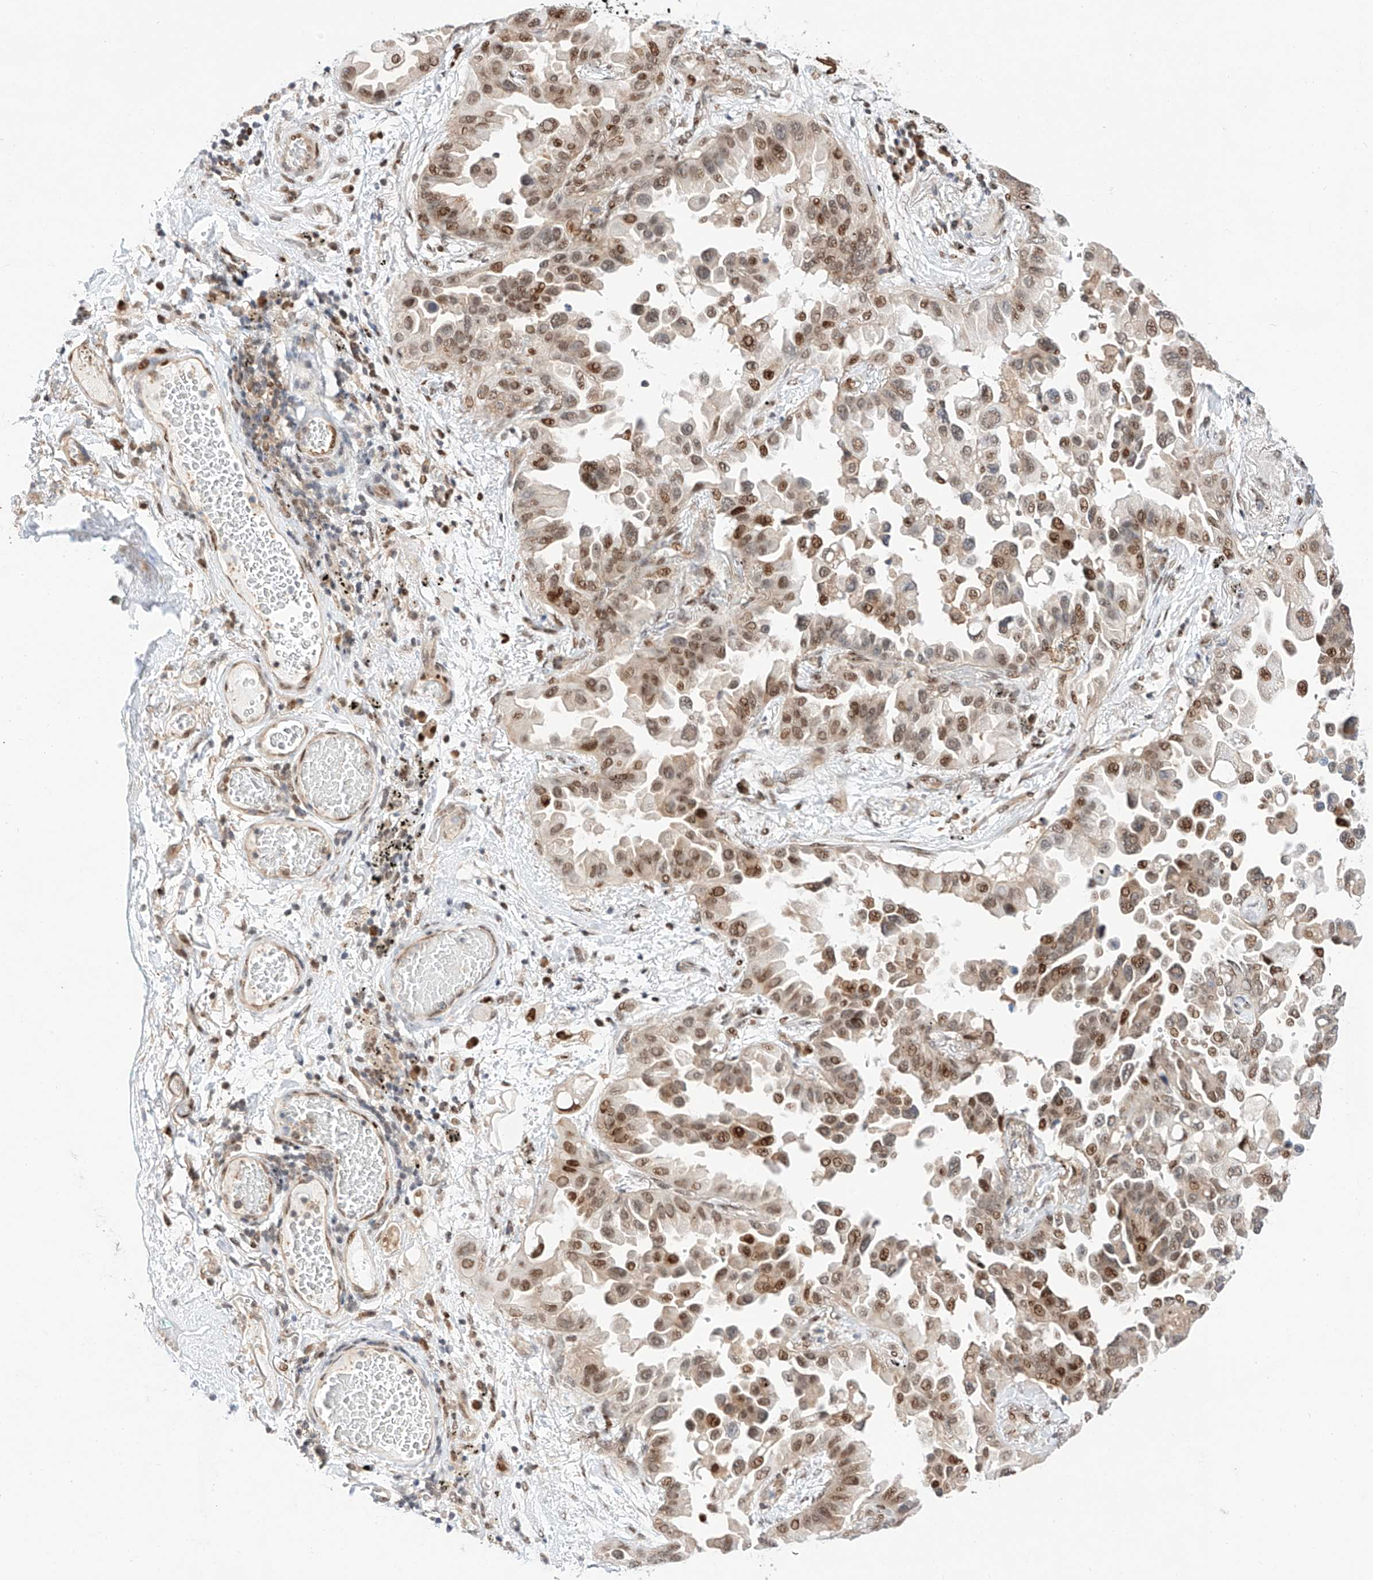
{"staining": {"intensity": "moderate", "quantity": "25%-75%", "location": "nuclear"}, "tissue": "lung cancer", "cell_type": "Tumor cells", "image_type": "cancer", "snomed": [{"axis": "morphology", "description": "Adenocarcinoma, NOS"}, {"axis": "topography", "description": "Lung"}], "caption": "Immunohistochemistry image of neoplastic tissue: lung cancer (adenocarcinoma) stained using immunohistochemistry (IHC) shows medium levels of moderate protein expression localized specifically in the nuclear of tumor cells, appearing as a nuclear brown color.", "gene": "HDAC9", "patient": {"sex": "female", "age": 67}}